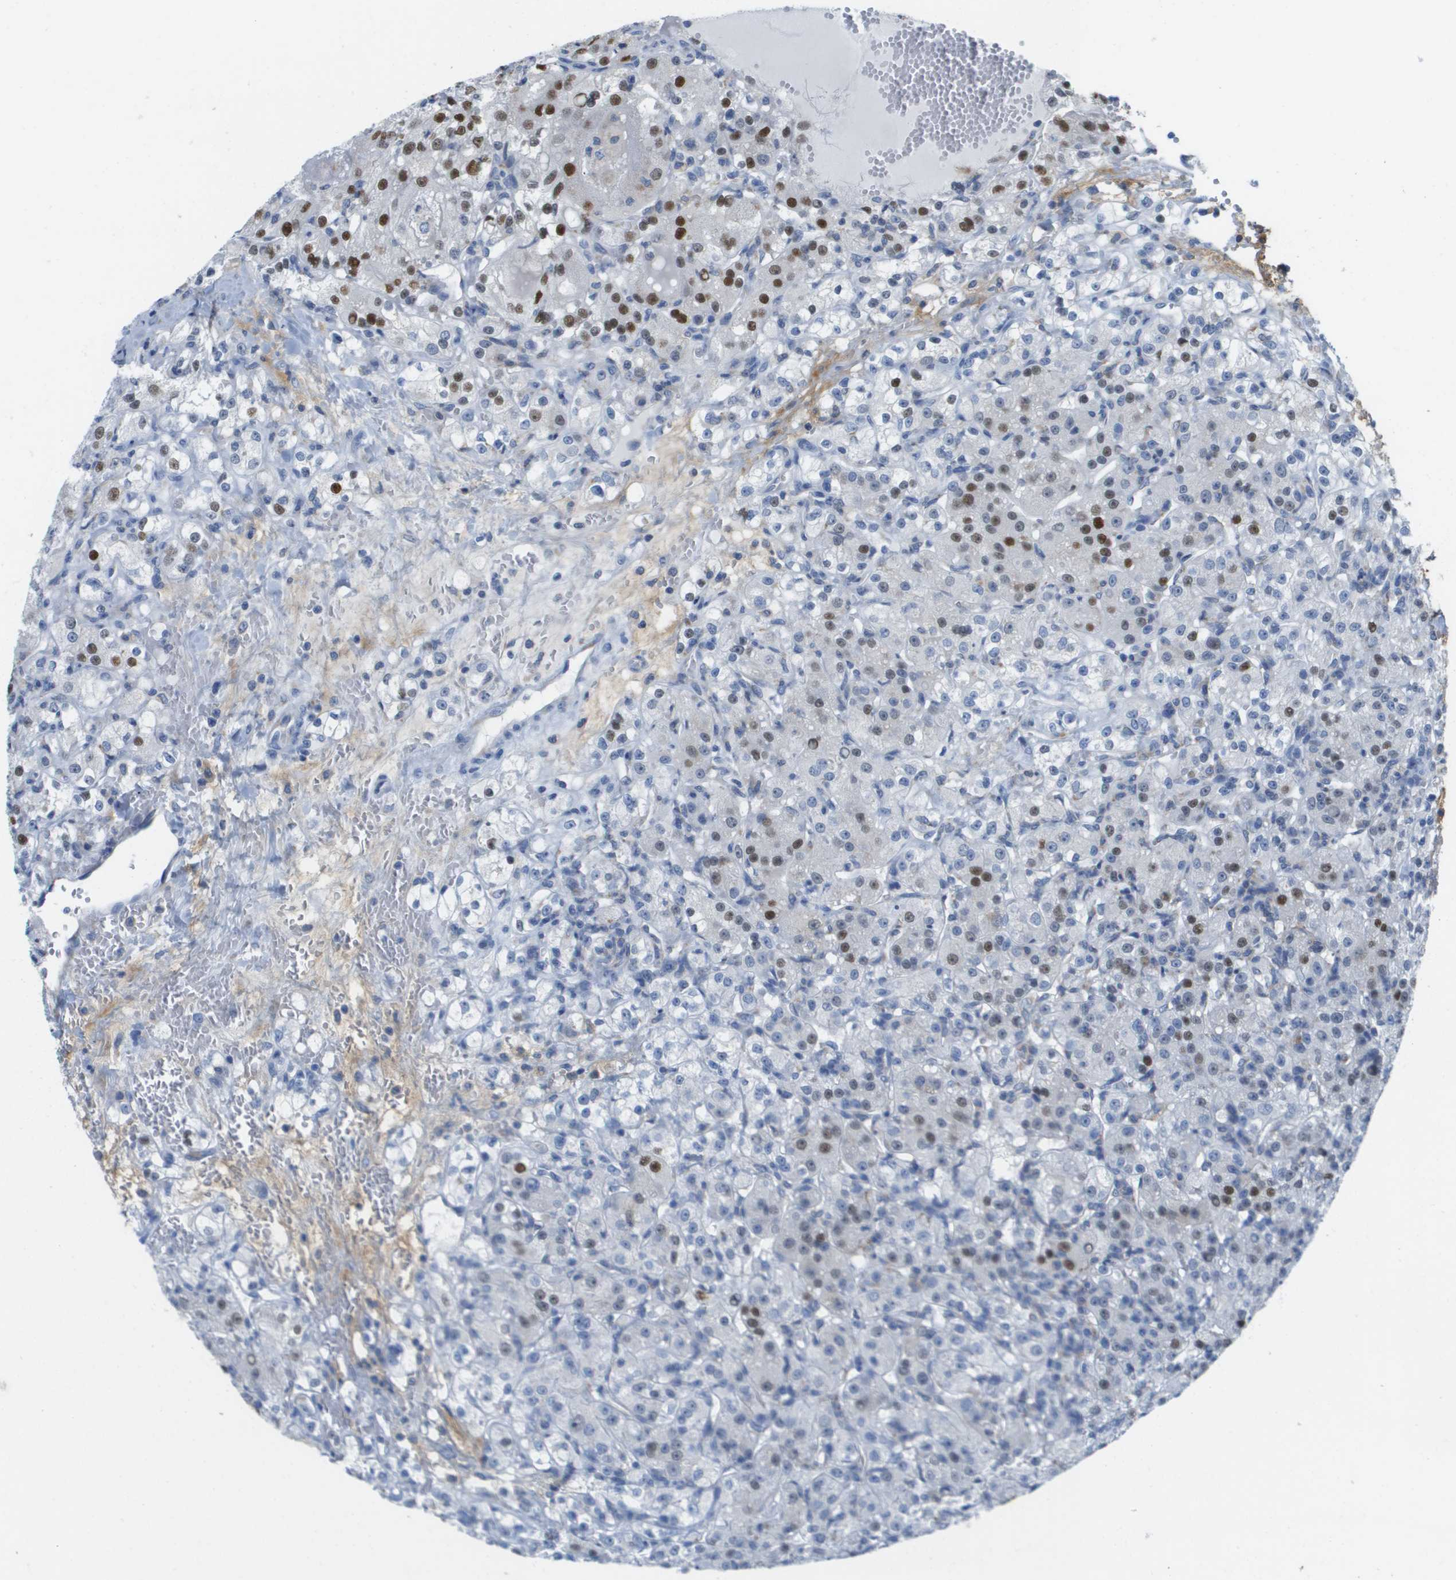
{"staining": {"intensity": "strong", "quantity": "25%-75%", "location": "nuclear"}, "tissue": "renal cancer", "cell_type": "Tumor cells", "image_type": "cancer", "snomed": [{"axis": "morphology", "description": "Normal tissue, NOS"}, {"axis": "morphology", "description": "Adenocarcinoma, NOS"}, {"axis": "topography", "description": "Kidney"}], "caption": "DAB immunohistochemical staining of human renal cancer shows strong nuclear protein positivity in about 25%-75% of tumor cells.", "gene": "PTDSS1", "patient": {"sex": "male", "age": 61}}